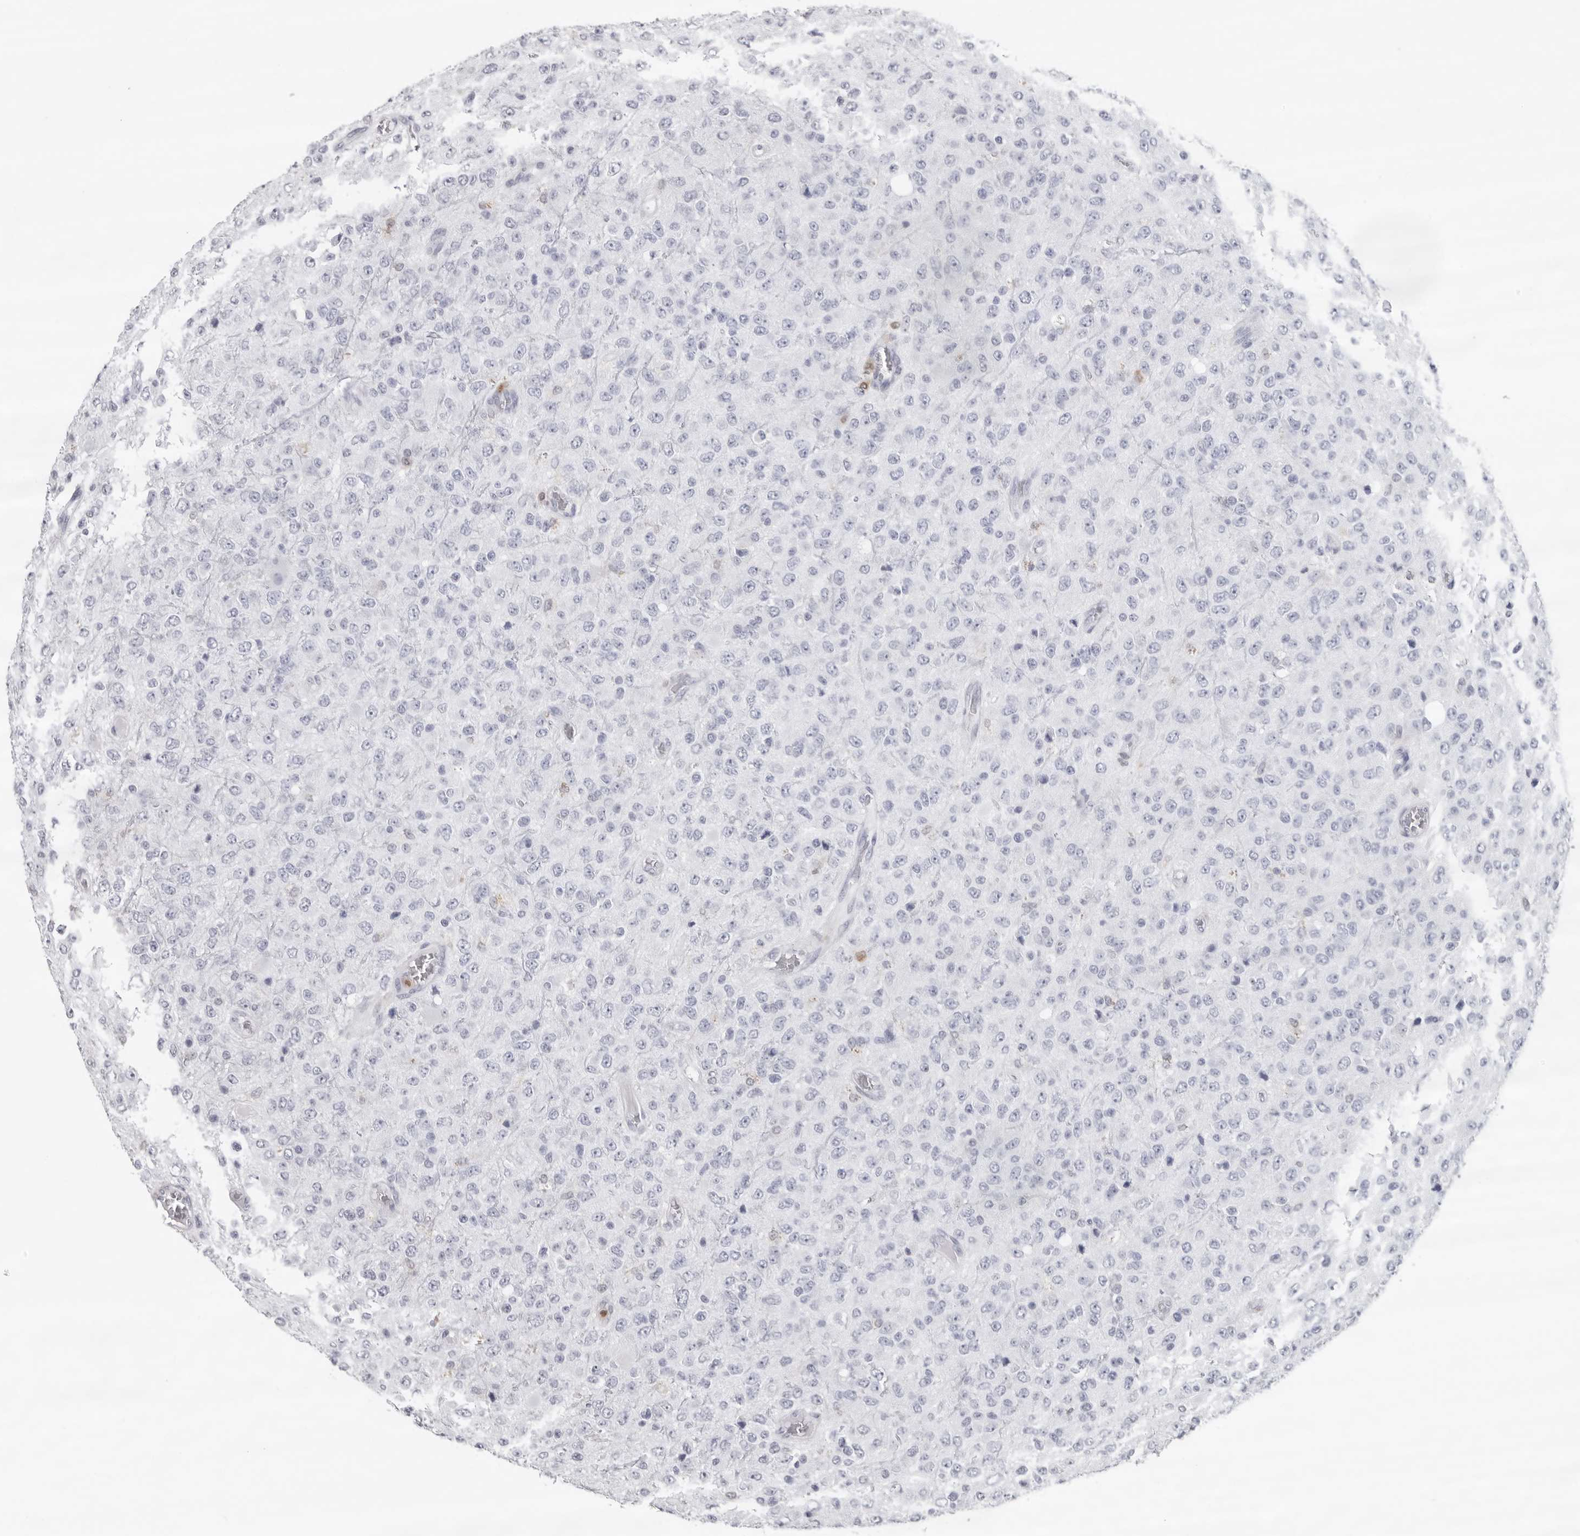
{"staining": {"intensity": "negative", "quantity": "none", "location": "none"}, "tissue": "glioma", "cell_type": "Tumor cells", "image_type": "cancer", "snomed": [{"axis": "morphology", "description": "Glioma, malignant, High grade"}, {"axis": "topography", "description": "pancreas cauda"}], "caption": "DAB immunohistochemical staining of human malignant glioma (high-grade) exhibits no significant staining in tumor cells.", "gene": "FMNL1", "patient": {"sex": "male", "age": 60}}